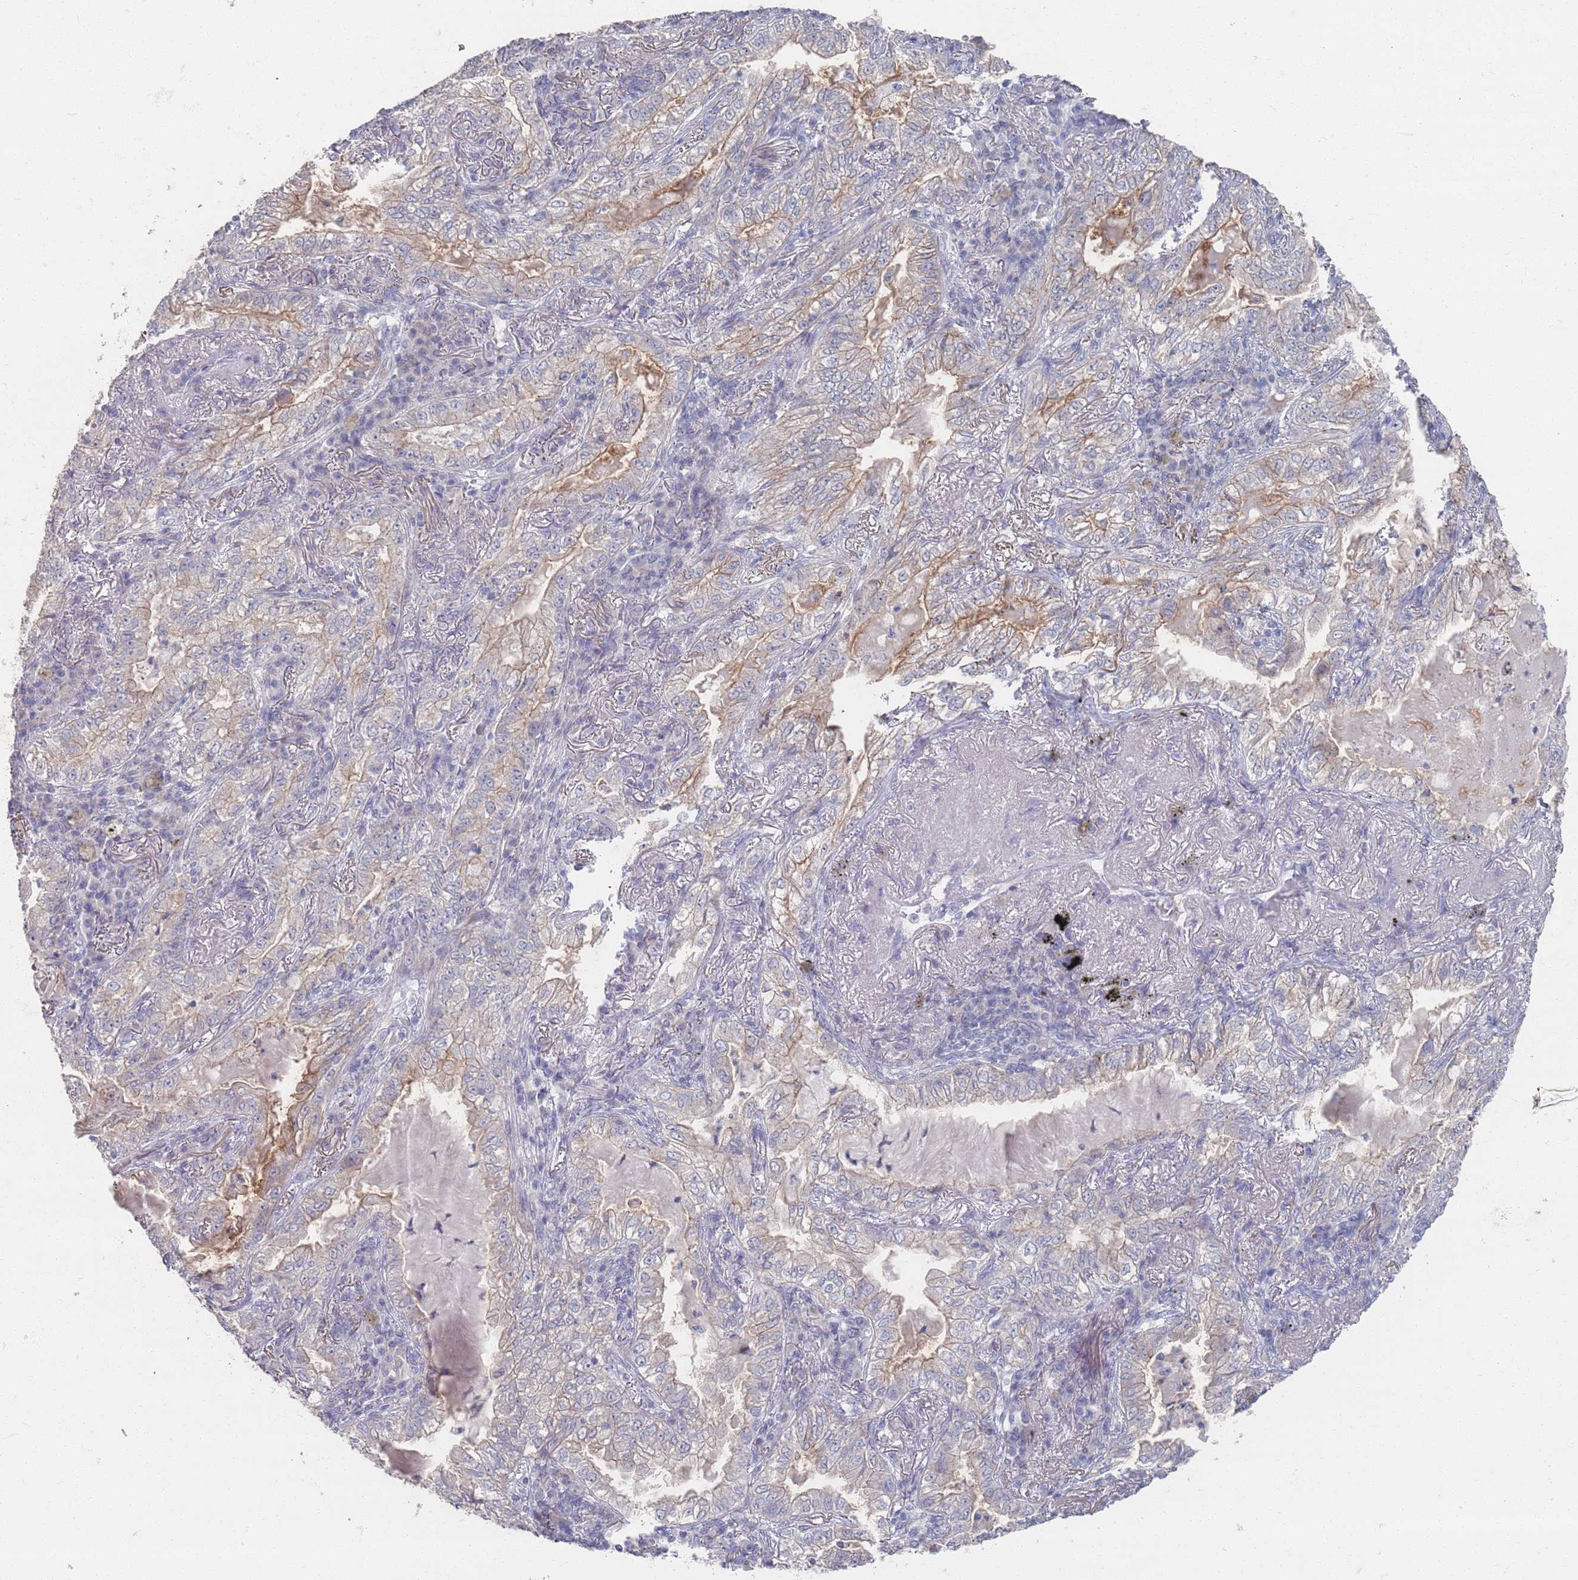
{"staining": {"intensity": "moderate", "quantity": "25%-75%", "location": "cytoplasmic/membranous"}, "tissue": "lung cancer", "cell_type": "Tumor cells", "image_type": "cancer", "snomed": [{"axis": "morphology", "description": "Adenocarcinoma, NOS"}, {"axis": "topography", "description": "Lung"}], "caption": "A photomicrograph of lung adenocarcinoma stained for a protein reveals moderate cytoplasmic/membranous brown staining in tumor cells. Nuclei are stained in blue.", "gene": "PROM2", "patient": {"sex": "female", "age": 73}}